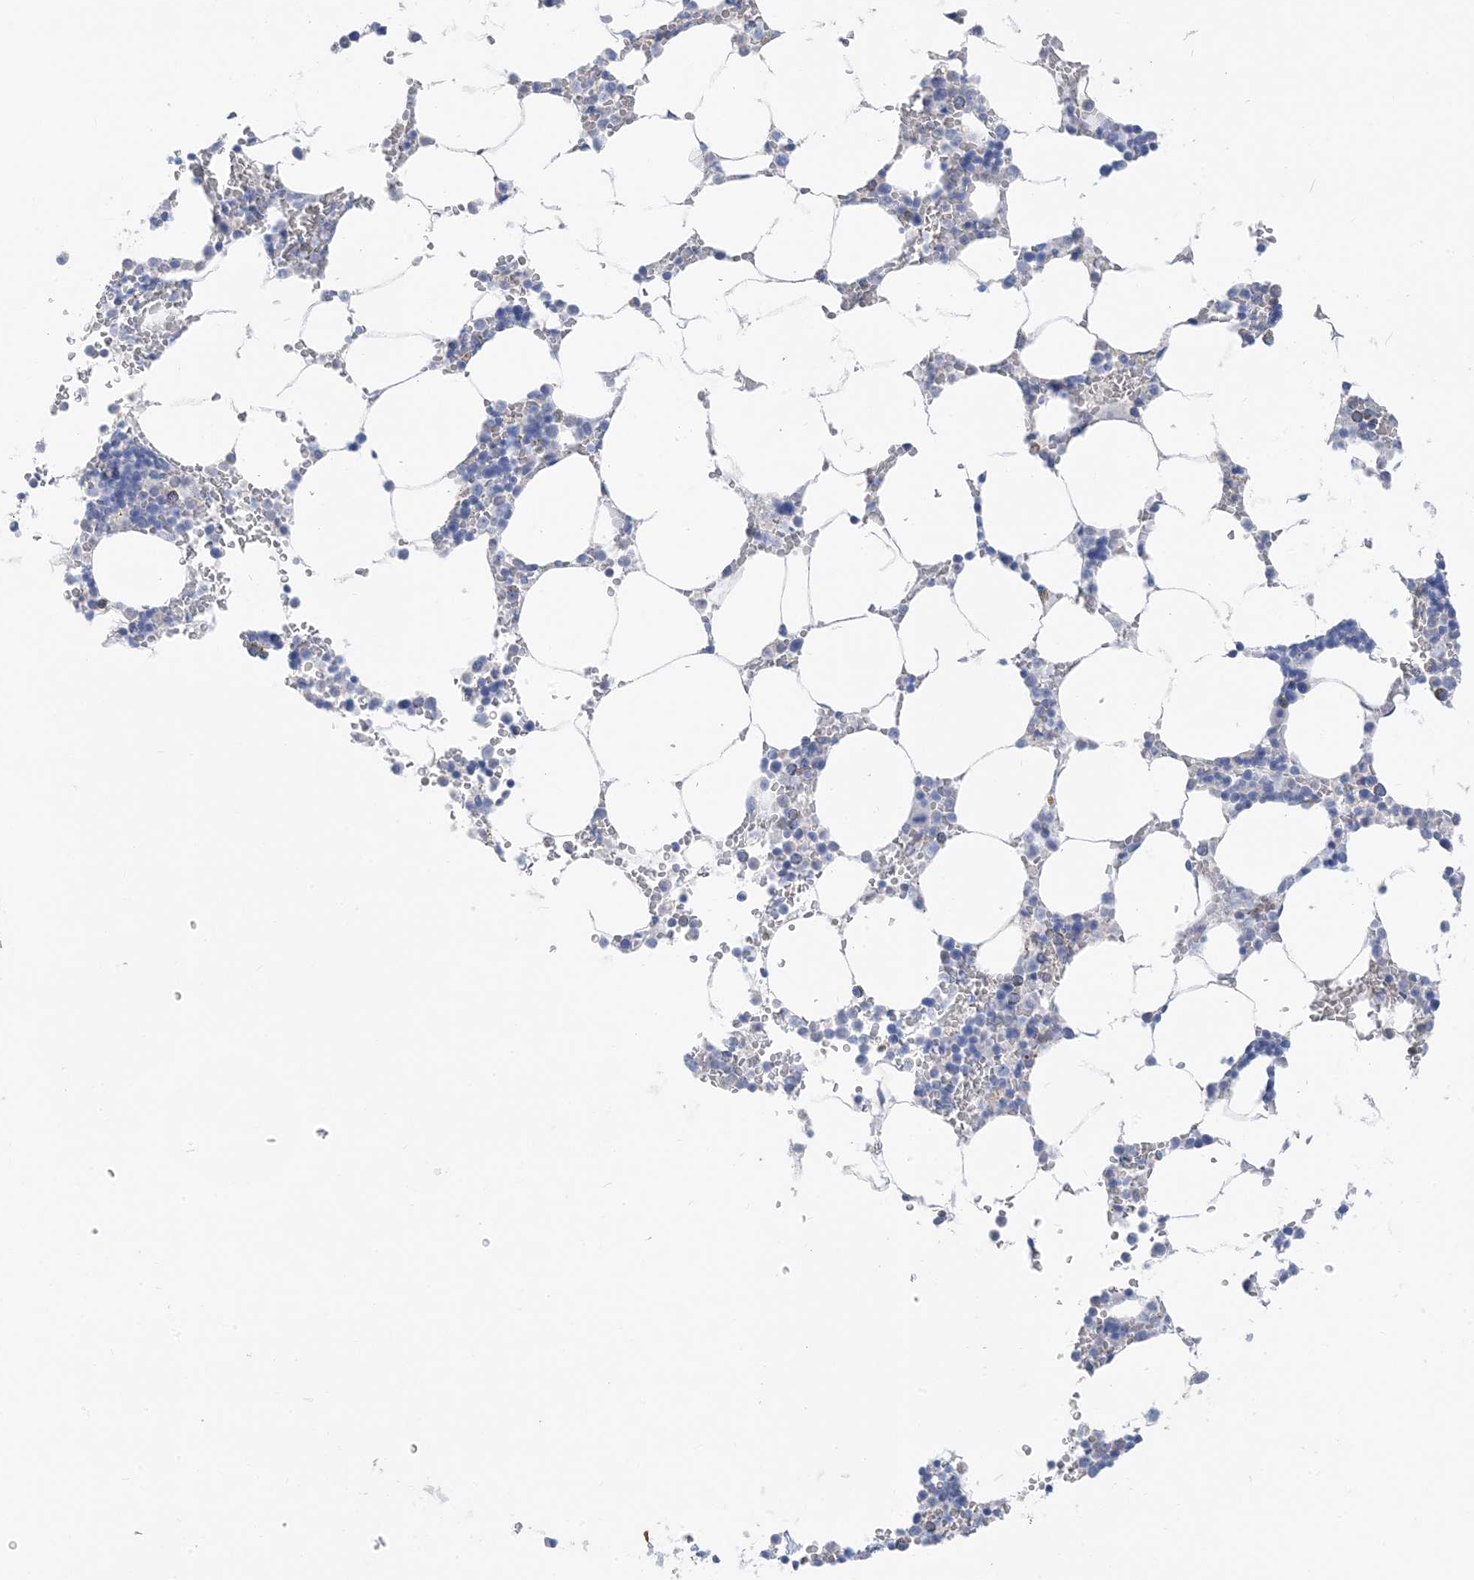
{"staining": {"intensity": "negative", "quantity": "none", "location": "none"}, "tissue": "bone marrow", "cell_type": "Hematopoietic cells", "image_type": "normal", "snomed": [{"axis": "morphology", "description": "Normal tissue, NOS"}, {"axis": "topography", "description": "Bone marrow"}], "caption": "Immunohistochemistry image of normal bone marrow: human bone marrow stained with DAB (3,3'-diaminobenzidine) shows no significant protein staining in hematopoietic cells. (DAB (3,3'-diaminobenzidine) immunohistochemistry, high magnification).", "gene": "SH3YL1", "patient": {"sex": "male", "age": 70}}